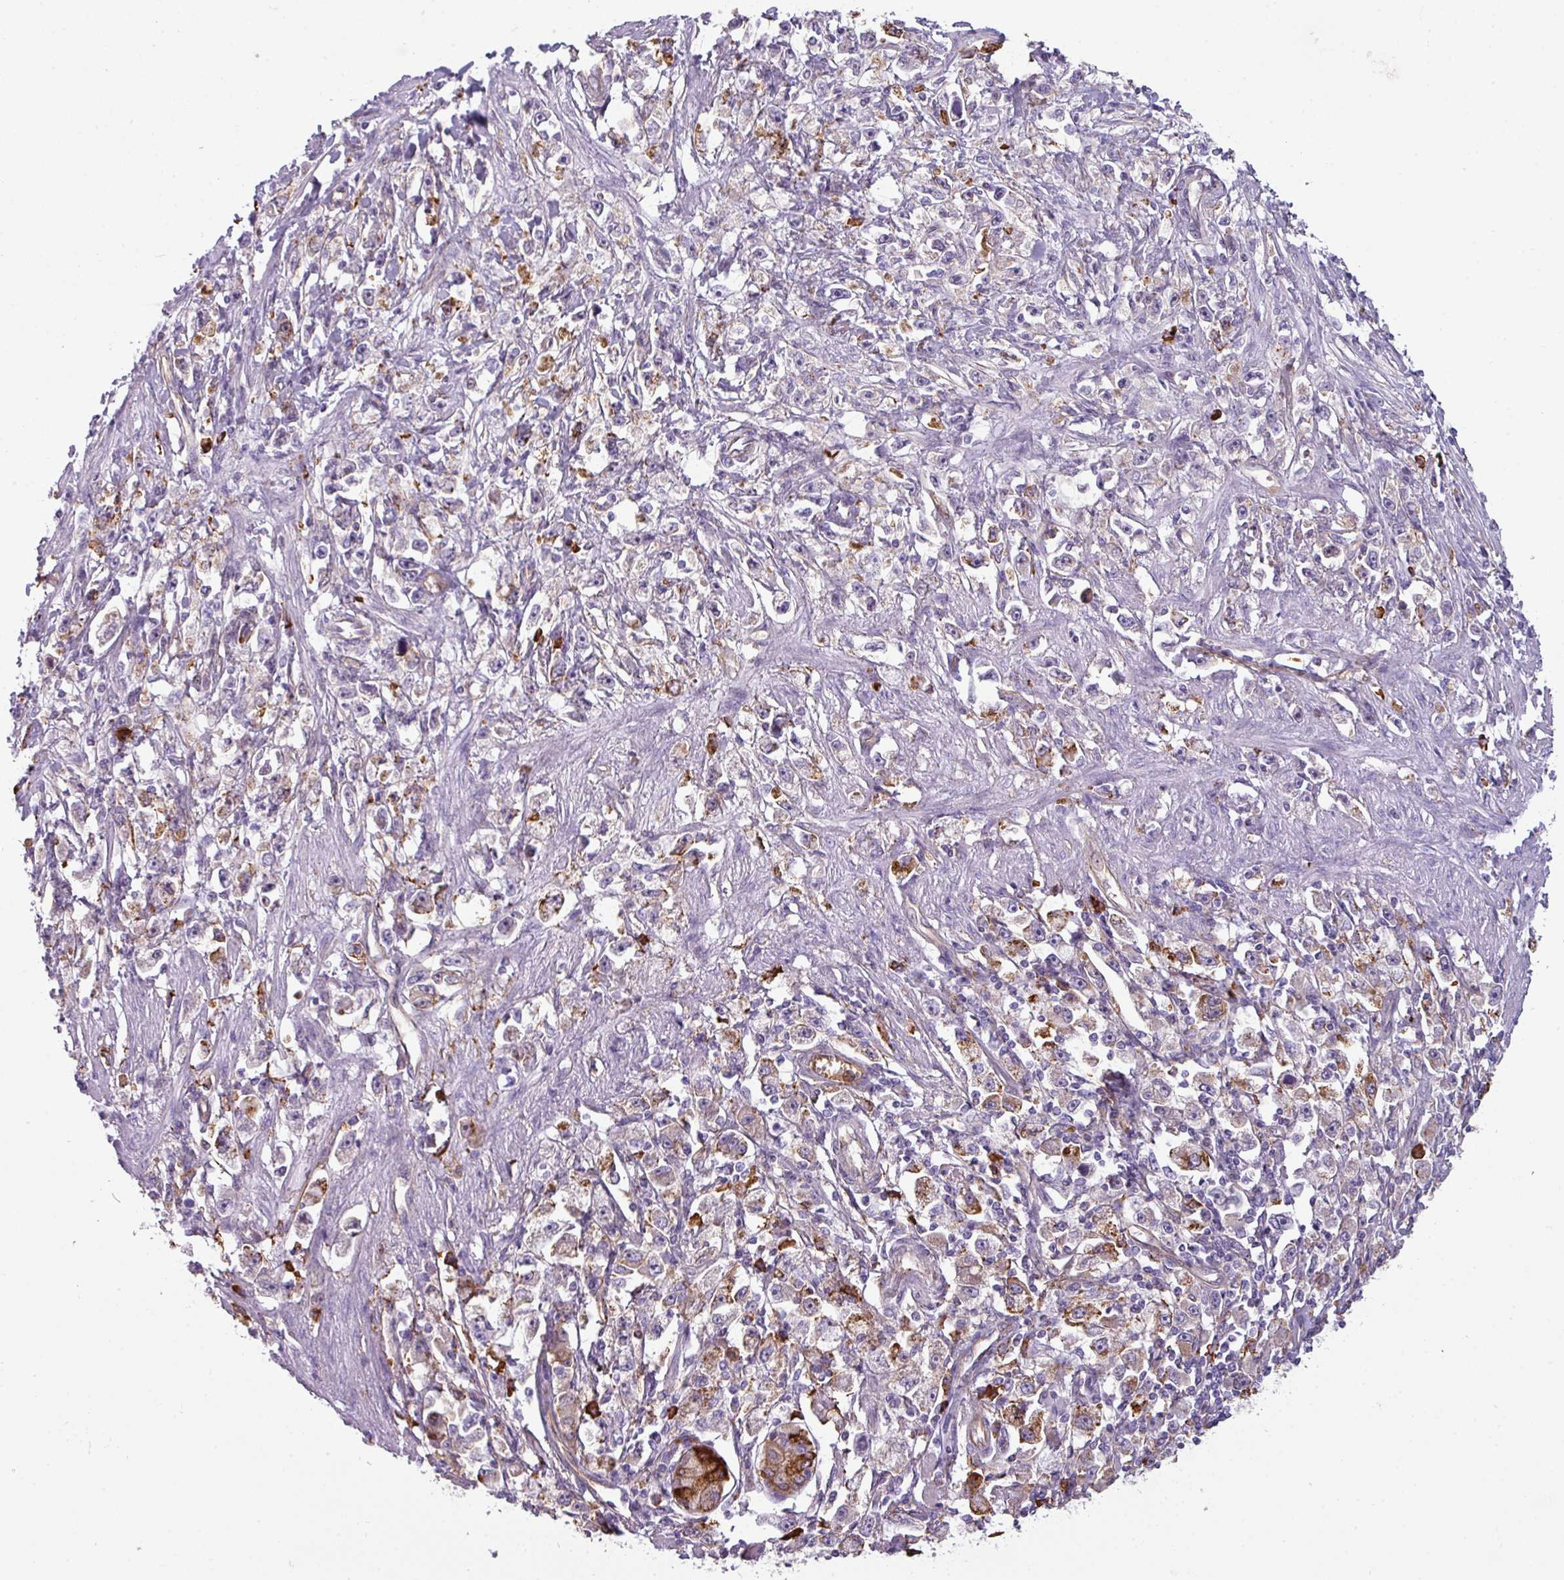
{"staining": {"intensity": "moderate", "quantity": "<25%", "location": "cytoplasmic/membranous"}, "tissue": "stomach cancer", "cell_type": "Tumor cells", "image_type": "cancer", "snomed": [{"axis": "morphology", "description": "Adenocarcinoma, NOS"}, {"axis": "topography", "description": "Stomach"}], "caption": "Immunohistochemical staining of adenocarcinoma (stomach) shows low levels of moderate cytoplasmic/membranous protein expression in approximately <25% of tumor cells. (IHC, brightfield microscopy, high magnification).", "gene": "BUD23", "patient": {"sex": "female", "age": 59}}